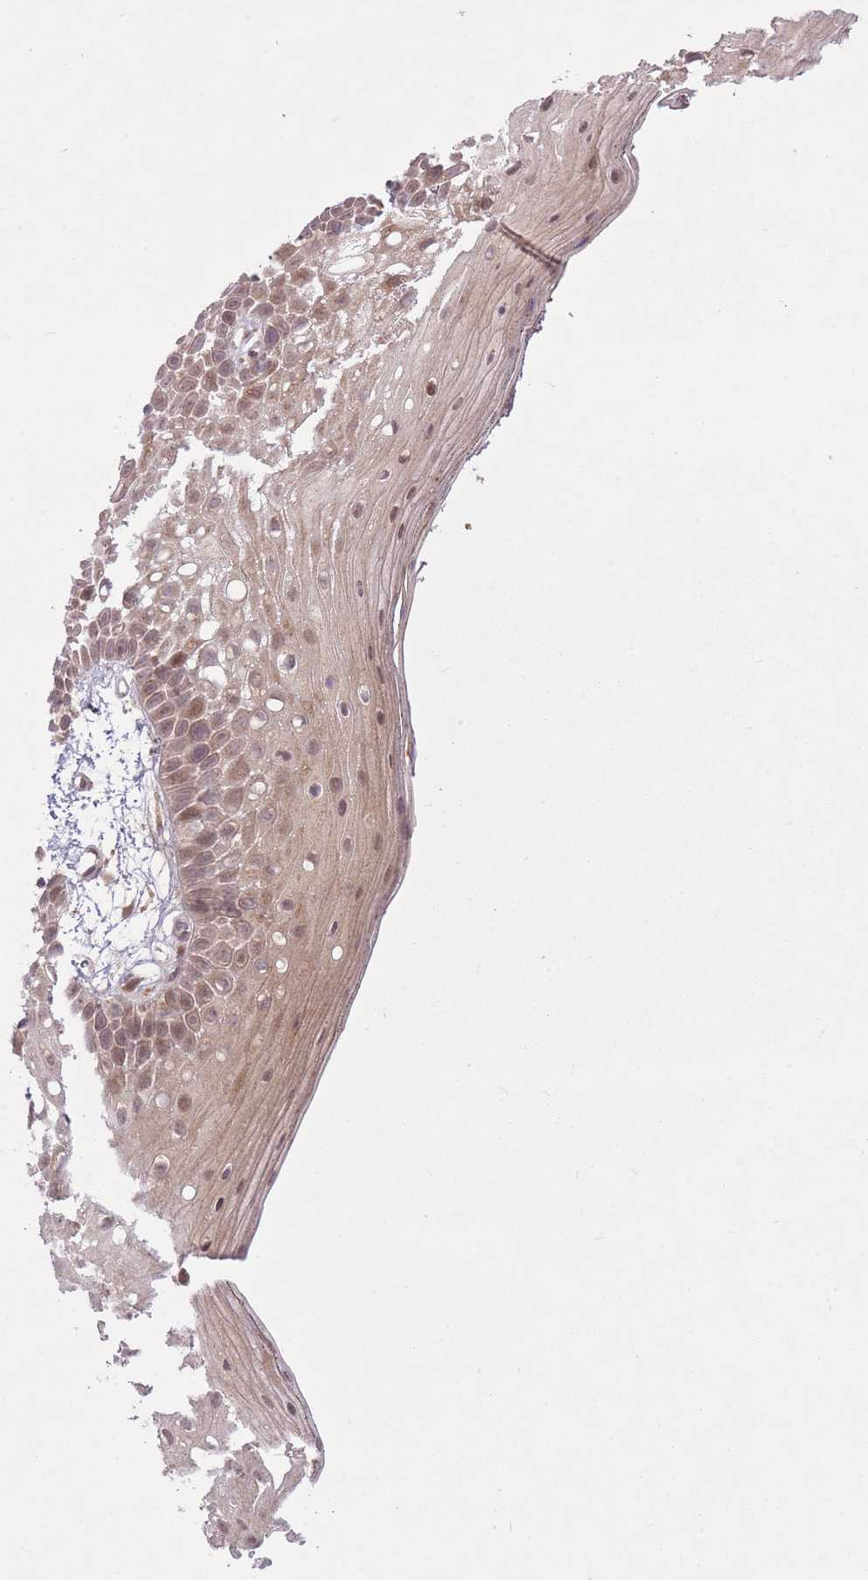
{"staining": {"intensity": "moderate", "quantity": "25%-75%", "location": "cytoplasmic/membranous,nuclear"}, "tissue": "oral mucosa", "cell_type": "Squamous epithelial cells", "image_type": "normal", "snomed": [{"axis": "morphology", "description": "Normal tissue, NOS"}, {"axis": "topography", "description": "Oral tissue"}, {"axis": "topography", "description": "Tounge, NOS"}], "caption": "Brown immunohistochemical staining in normal oral mucosa shows moderate cytoplasmic/membranous,nuclear positivity in about 25%-75% of squamous epithelial cells. (DAB (3,3'-diaminobenzidine) = brown stain, brightfield microscopy at high magnification).", "gene": "ZNF391", "patient": {"sex": "female", "age": 81}}